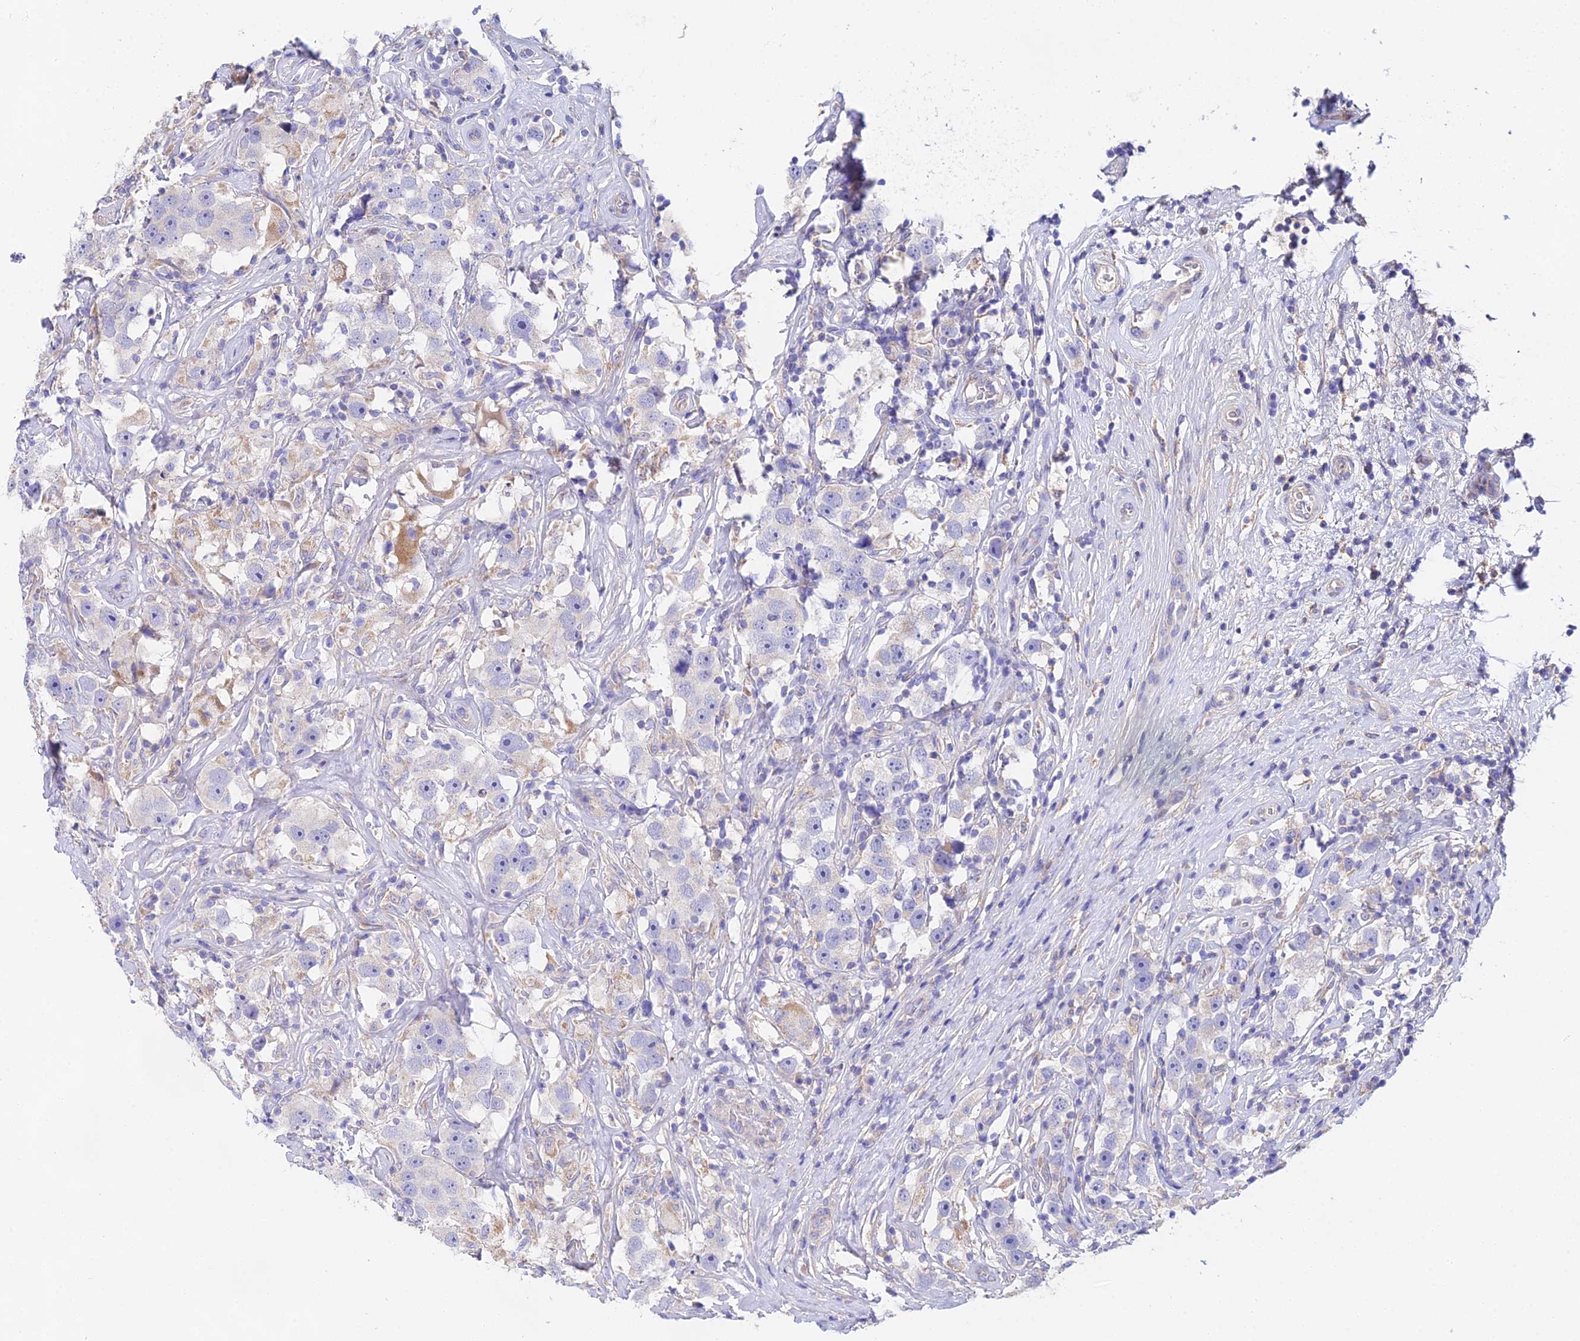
{"staining": {"intensity": "negative", "quantity": "none", "location": "none"}, "tissue": "testis cancer", "cell_type": "Tumor cells", "image_type": "cancer", "snomed": [{"axis": "morphology", "description": "Seminoma, NOS"}, {"axis": "topography", "description": "Testis"}], "caption": "Human testis cancer (seminoma) stained for a protein using IHC reveals no positivity in tumor cells.", "gene": "PPP2R2C", "patient": {"sex": "male", "age": 49}}